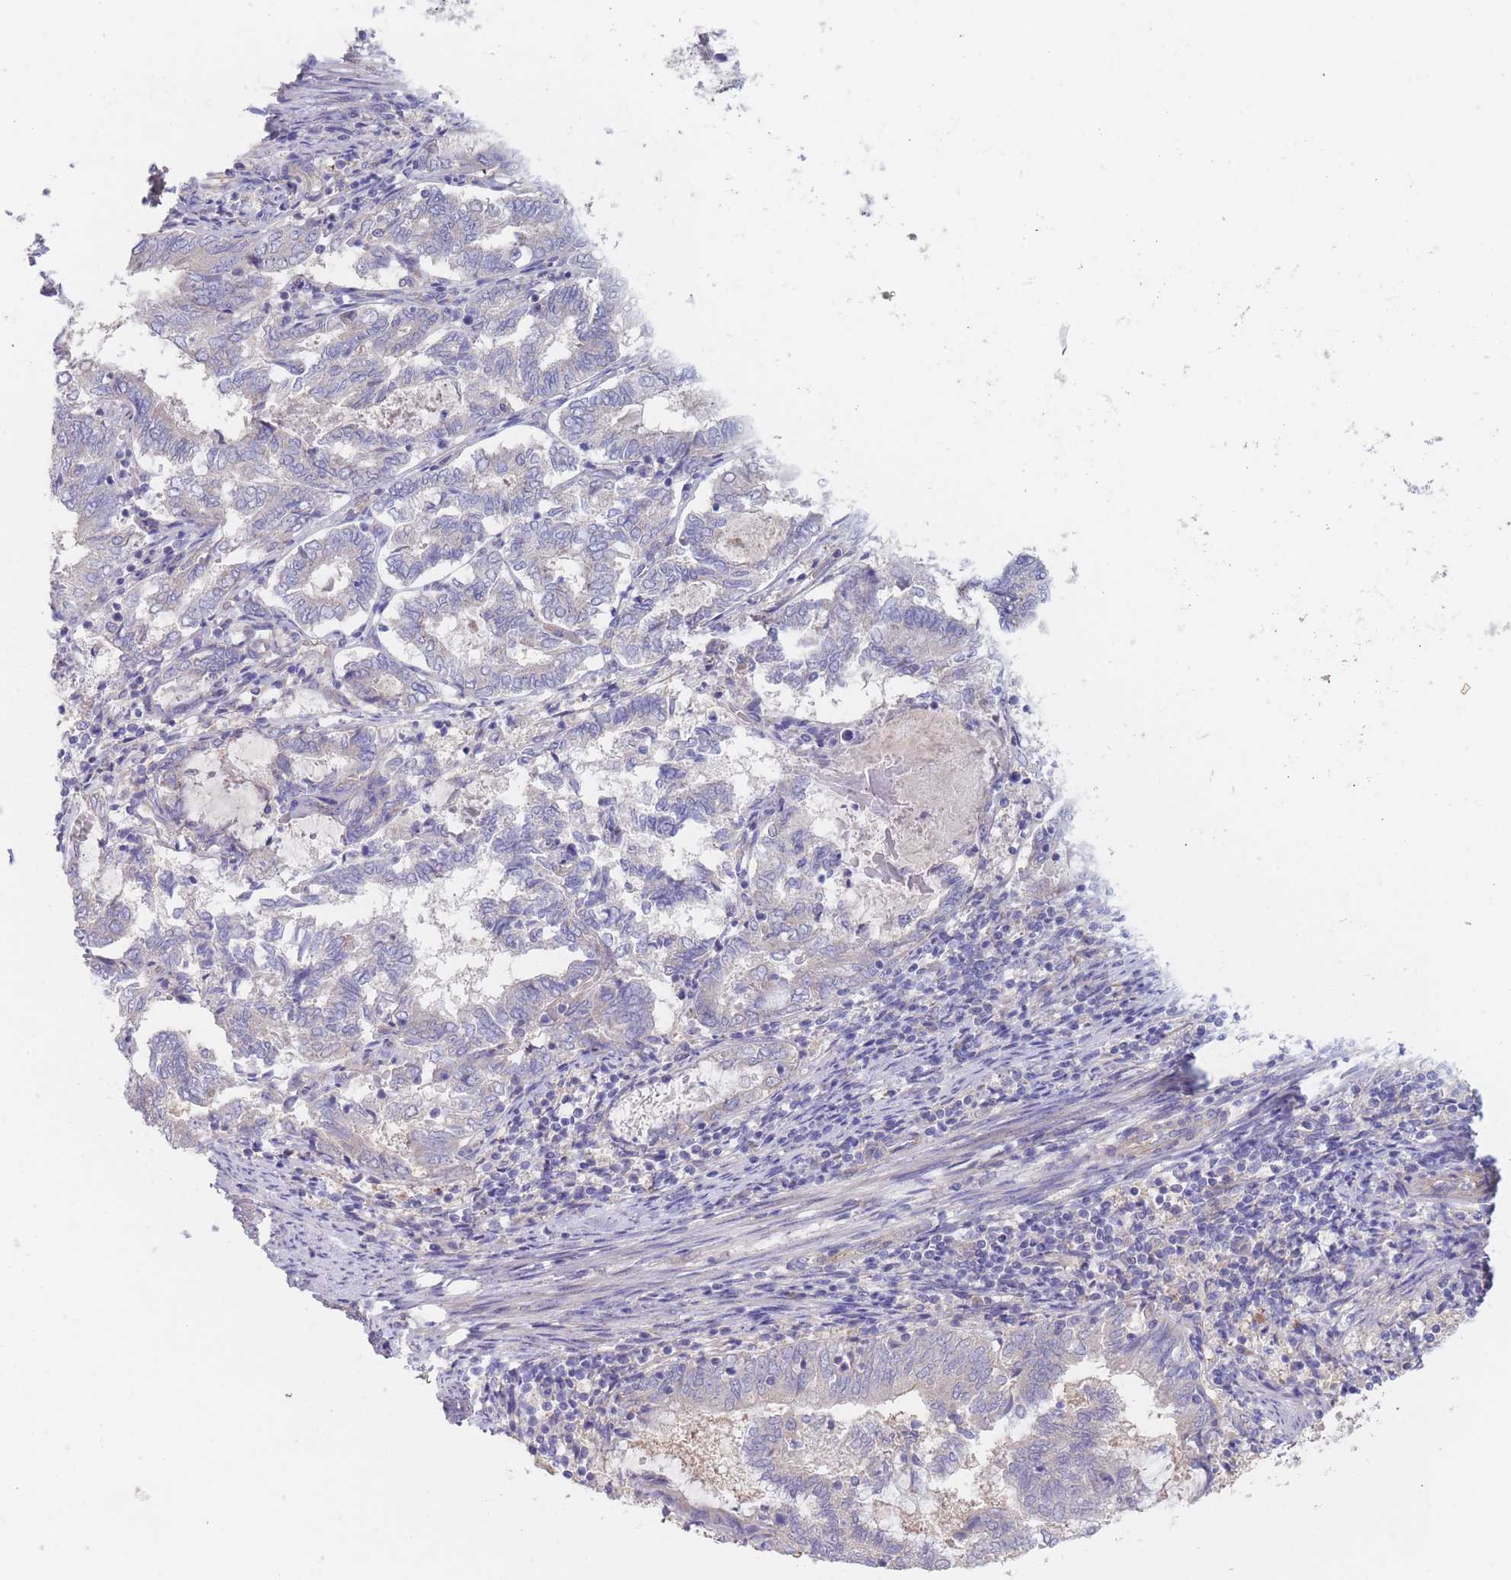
{"staining": {"intensity": "negative", "quantity": "none", "location": "none"}, "tissue": "endometrial cancer", "cell_type": "Tumor cells", "image_type": "cancer", "snomed": [{"axis": "morphology", "description": "Adenocarcinoma, NOS"}, {"axis": "topography", "description": "Endometrium"}], "caption": "Tumor cells show no significant expression in endometrial adenocarcinoma.", "gene": "ZNF281", "patient": {"sex": "female", "age": 80}}